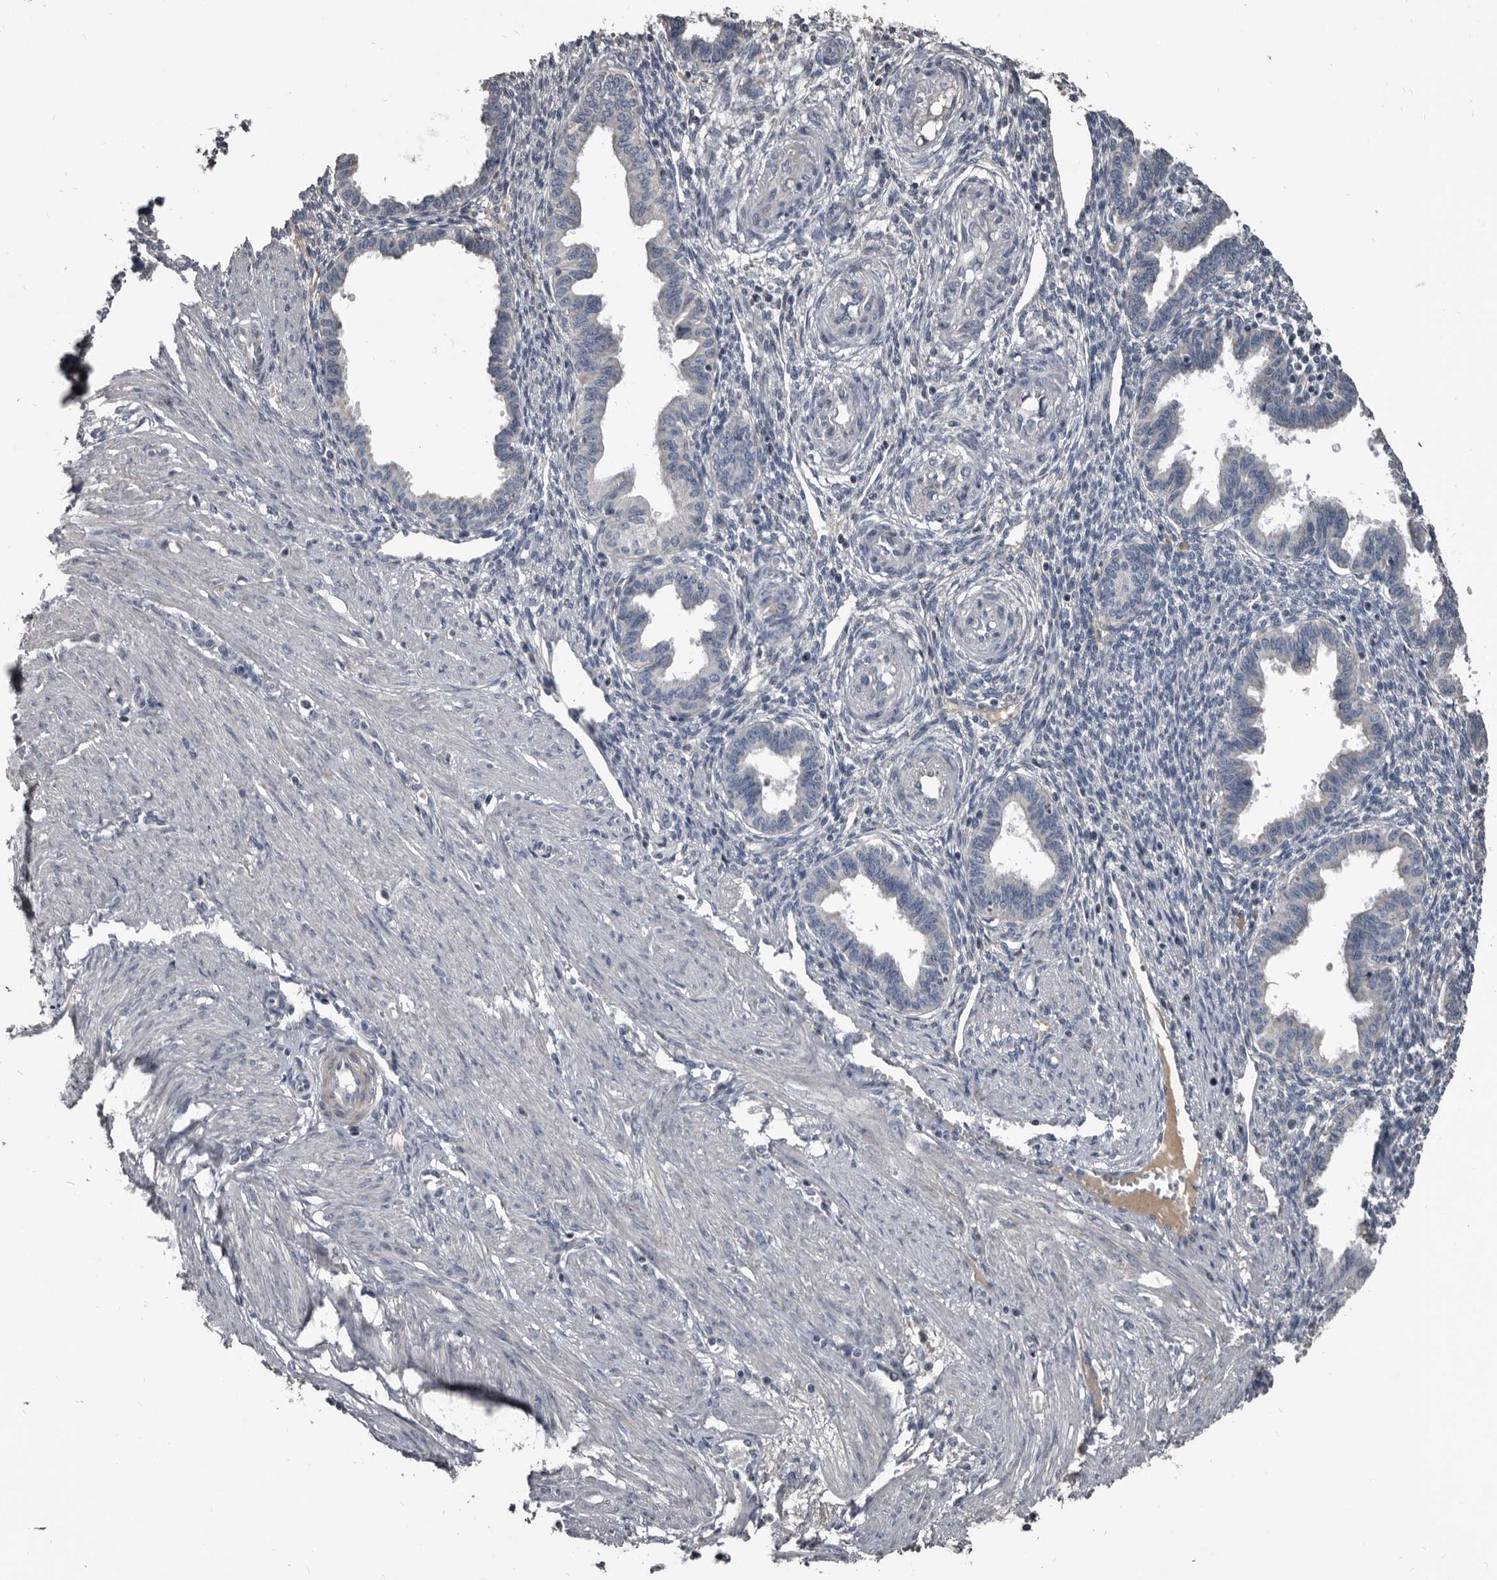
{"staining": {"intensity": "negative", "quantity": "none", "location": "none"}, "tissue": "endometrium", "cell_type": "Cells in endometrial stroma", "image_type": "normal", "snomed": [{"axis": "morphology", "description": "Normal tissue, NOS"}, {"axis": "topography", "description": "Endometrium"}], "caption": "Protein analysis of normal endometrium exhibits no significant staining in cells in endometrial stroma. Nuclei are stained in blue.", "gene": "GREB1", "patient": {"sex": "female", "age": 33}}